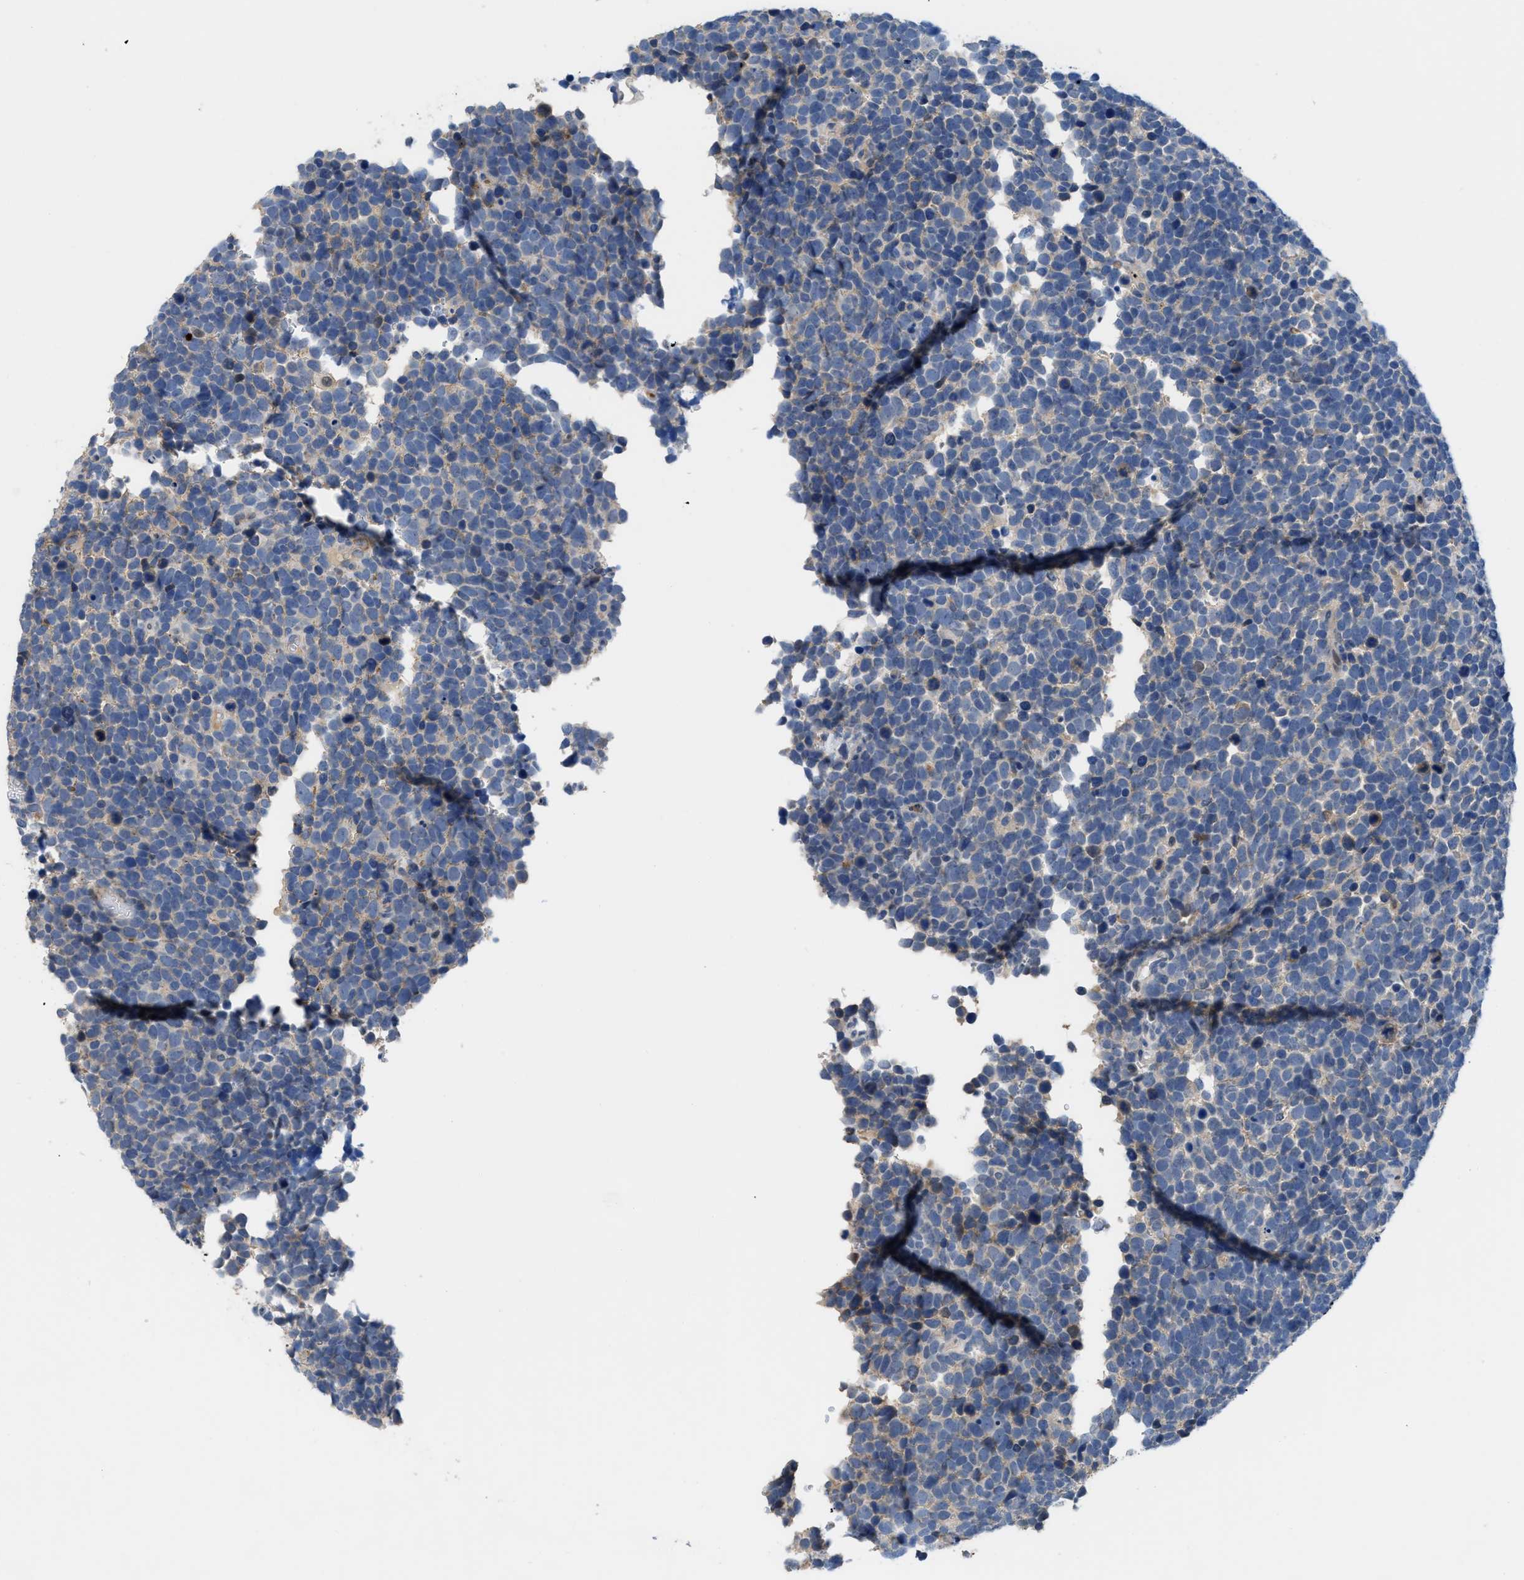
{"staining": {"intensity": "negative", "quantity": "none", "location": "none"}, "tissue": "urothelial cancer", "cell_type": "Tumor cells", "image_type": "cancer", "snomed": [{"axis": "morphology", "description": "Urothelial carcinoma, High grade"}, {"axis": "topography", "description": "Urinary bladder"}], "caption": "This is a micrograph of IHC staining of high-grade urothelial carcinoma, which shows no expression in tumor cells.", "gene": "OR9K2", "patient": {"sex": "female", "age": 82}}